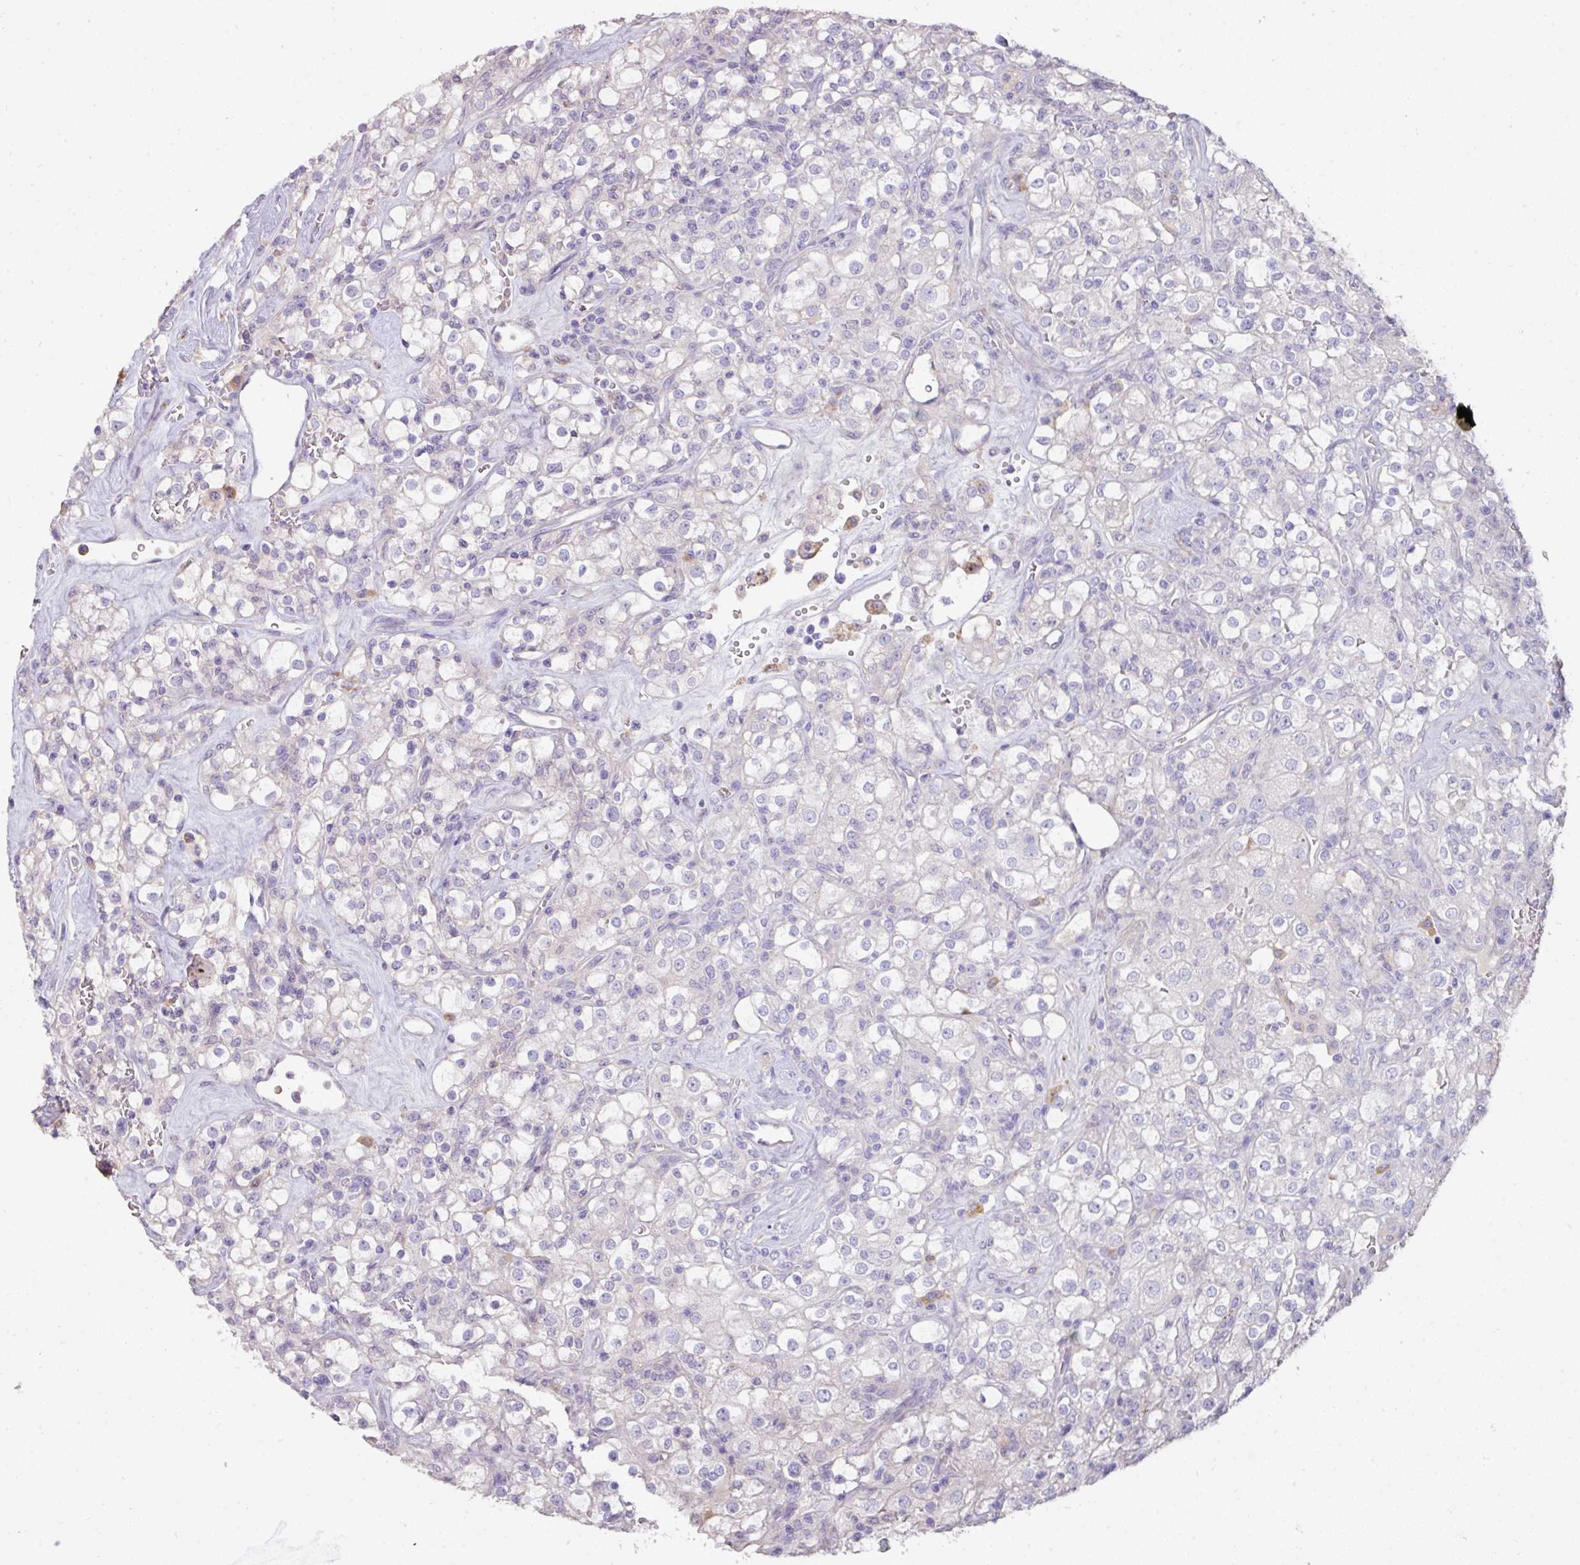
{"staining": {"intensity": "negative", "quantity": "none", "location": "none"}, "tissue": "renal cancer", "cell_type": "Tumor cells", "image_type": "cancer", "snomed": [{"axis": "morphology", "description": "Adenocarcinoma, NOS"}, {"axis": "topography", "description": "Kidney"}], "caption": "Protein analysis of adenocarcinoma (renal) reveals no significant positivity in tumor cells.", "gene": "ZNF266", "patient": {"sex": "female", "age": 74}}